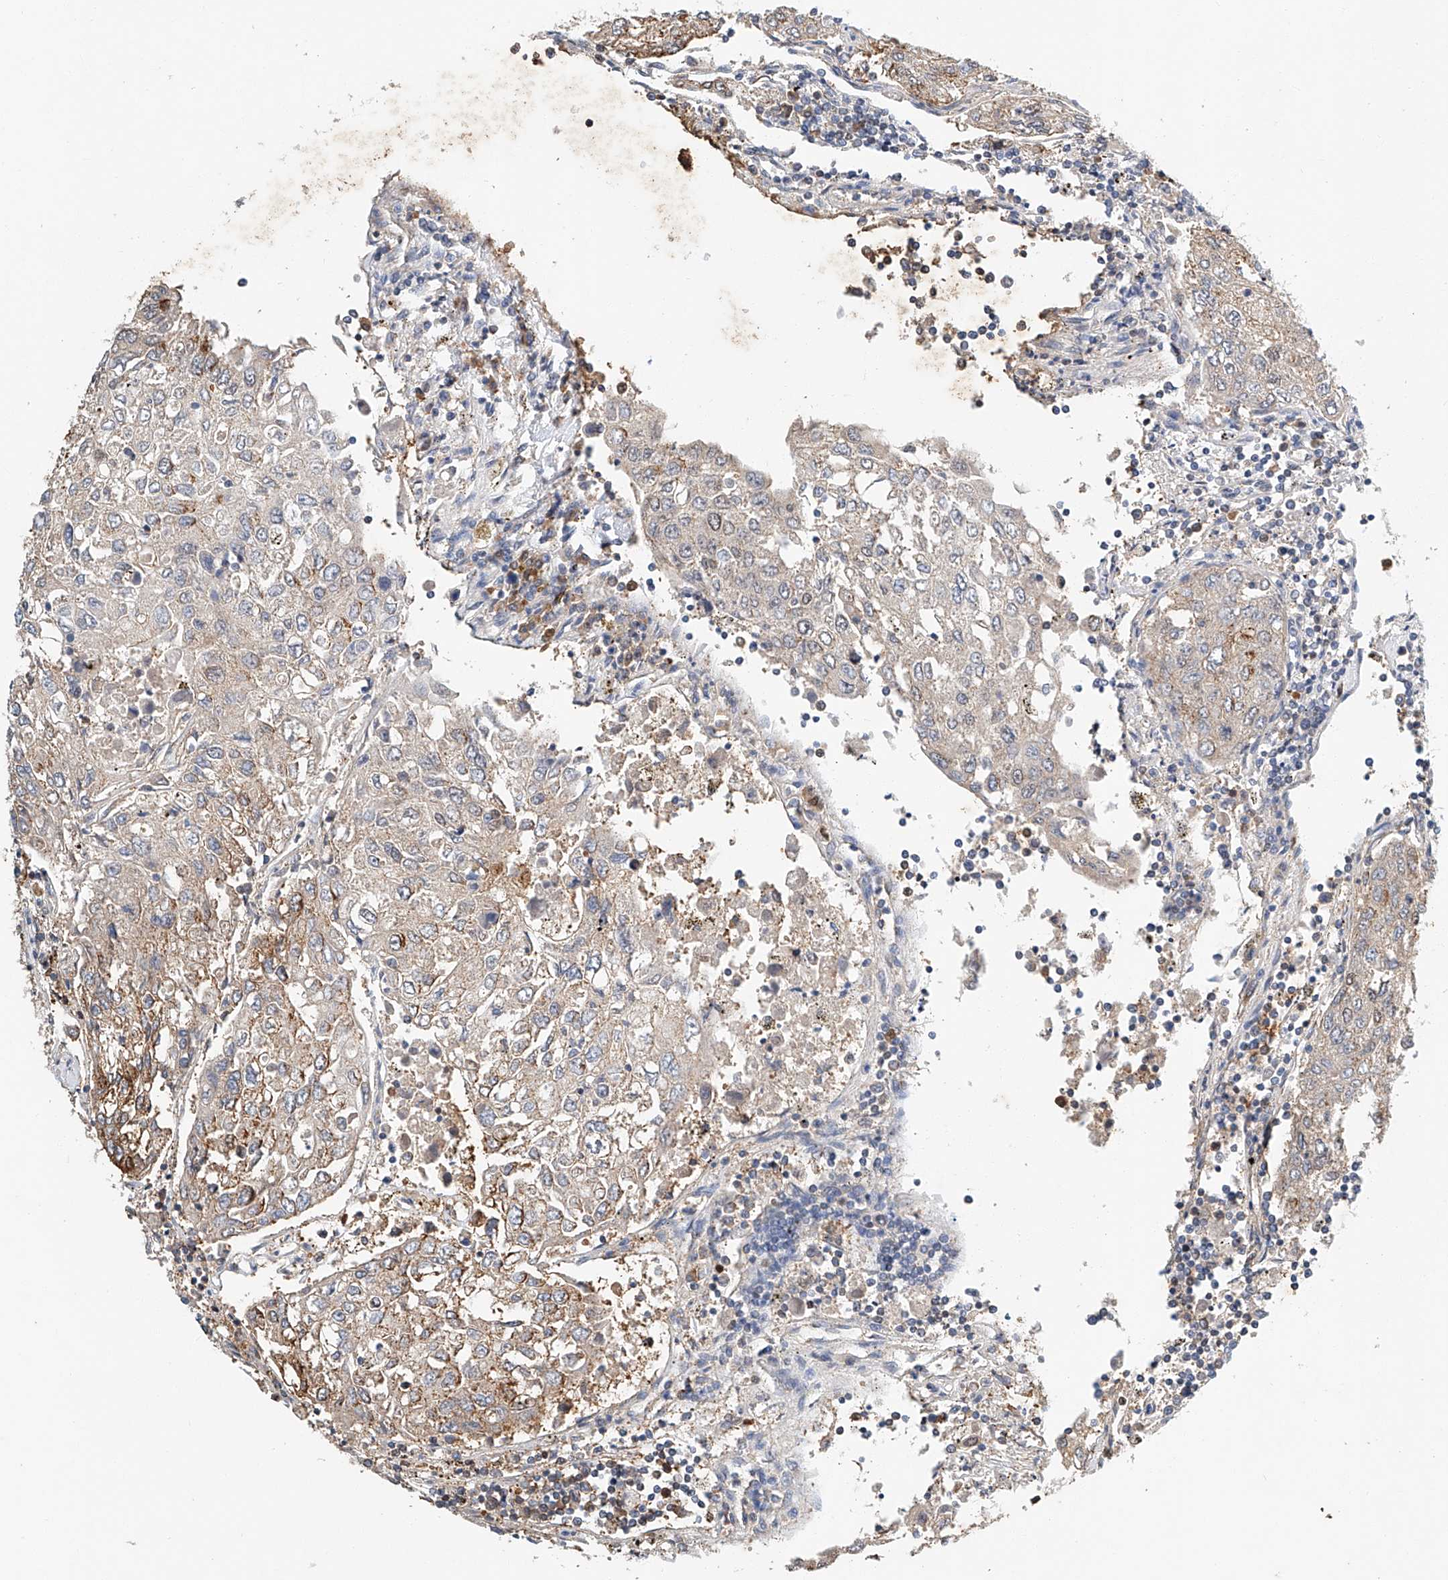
{"staining": {"intensity": "moderate", "quantity": "<25%", "location": "cytoplasmic/membranous"}, "tissue": "urothelial cancer", "cell_type": "Tumor cells", "image_type": "cancer", "snomed": [{"axis": "morphology", "description": "Urothelial carcinoma, High grade"}, {"axis": "topography", "description": "Lymph node"}, {"axis": "topography", "description": "Urinary bladder"}], "caption": "Immunohistochemistry staining of urothelial carcinoma (high-grade), which displays low levels of moderate cytoplasmic/membranous expression in about <25% of tumor cells indicating moderate cytoplasmic/membranous protein expression. The staining was performed using DAB (3,3'-diaminobenzidine) (brown) for protein detection and nuclei were counterstained in hematoxylin (blue).", "gene": "CTDP1", "patient": {"sex": "male", "age": 51}}